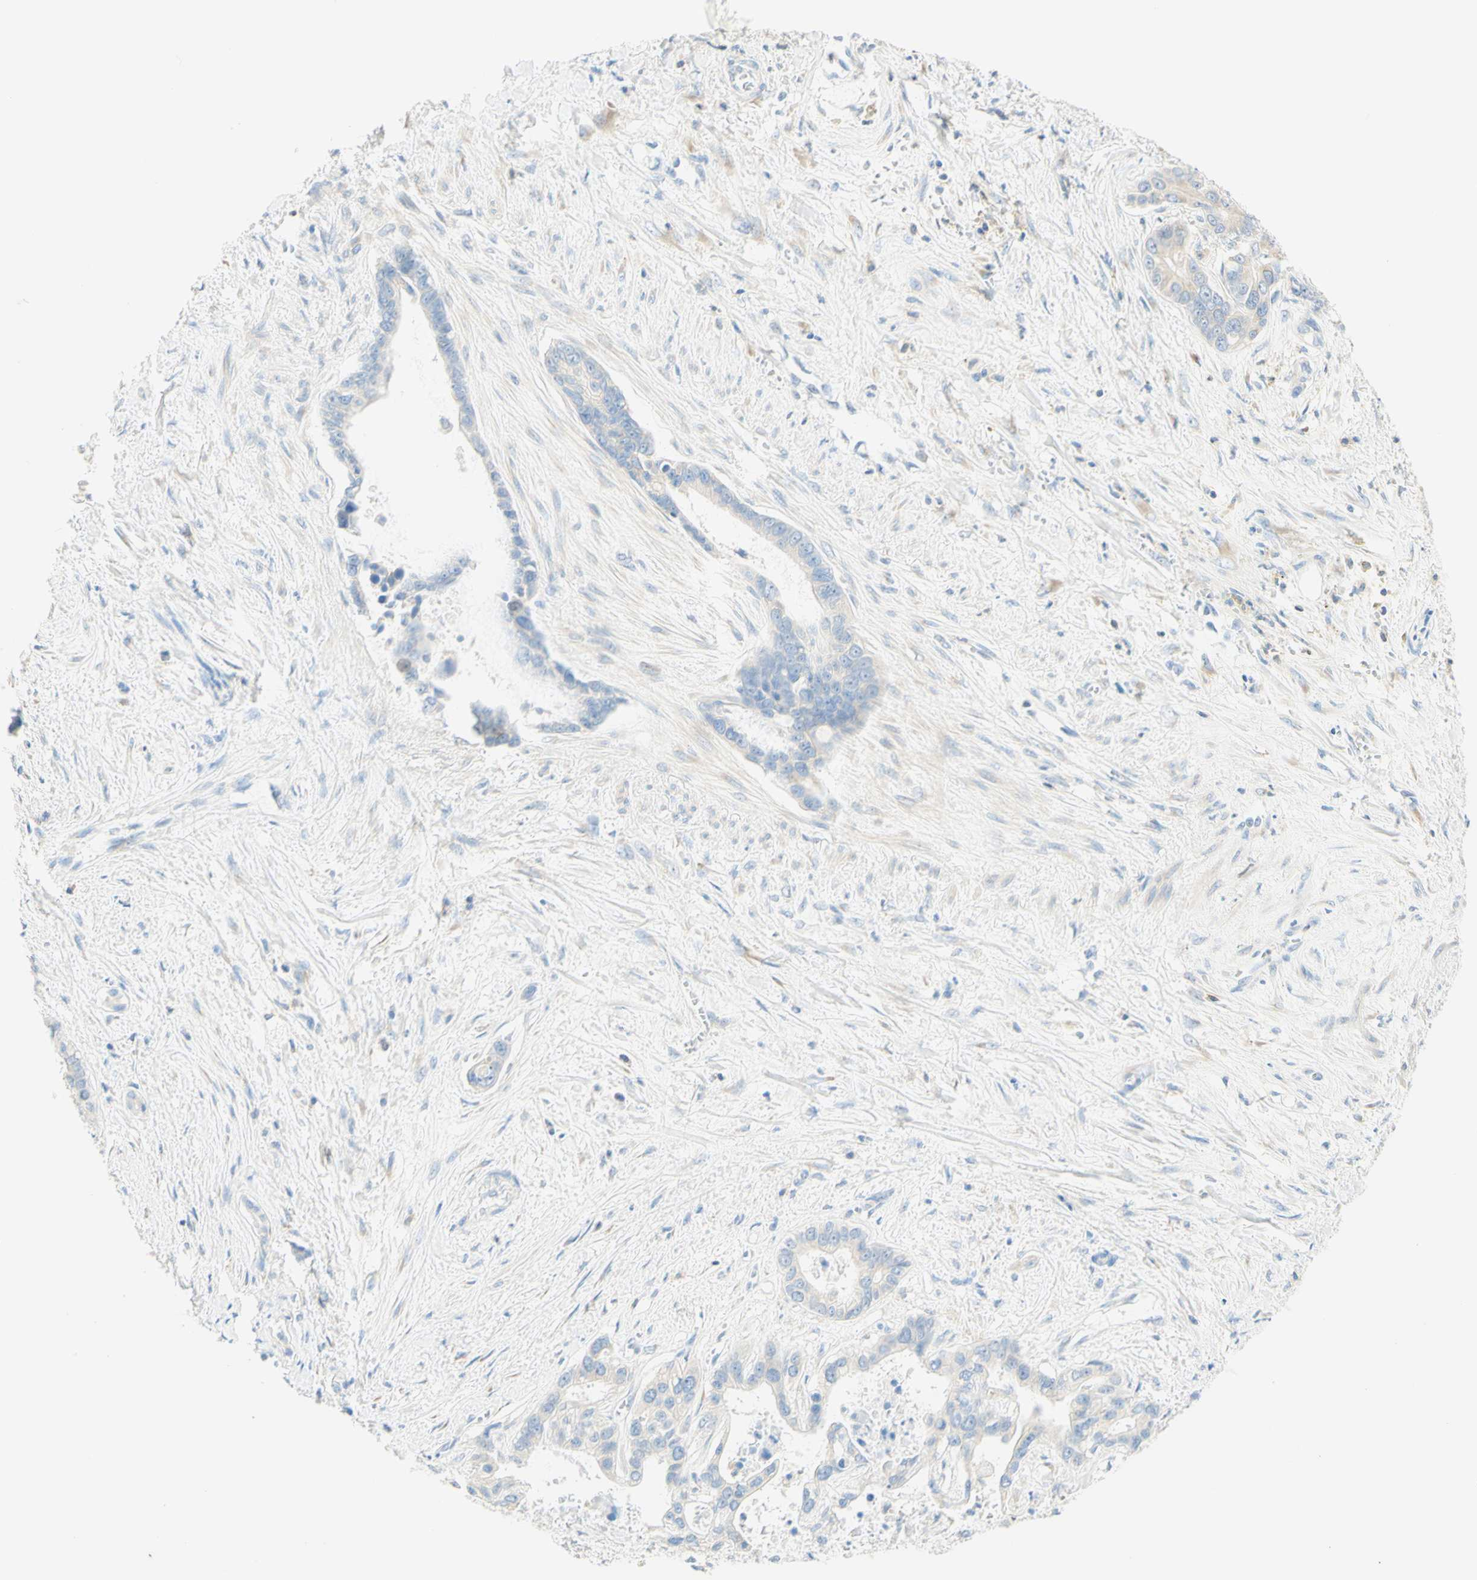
{"staining": {"intensity": "negative", "quantity": "none", "location": "none"}, "tissue": "liver cancer", "cell_type": "Tumor cells", "image_type": "cancer", "snomed": [{"axis": "morphology", "description": "Cholangiocarcinoma"}, {"axis": "topography", "description": "Liver"}], "caption": "Liver cancer (cholangiocarcinoma) was stained to show a protein in brown. There is no significant expression in tumor cells. (DAB immunohistochemistry with hematoxylin counter stain).", "gene": "LAT", "patient": {"sex": "female", "age": 65}}